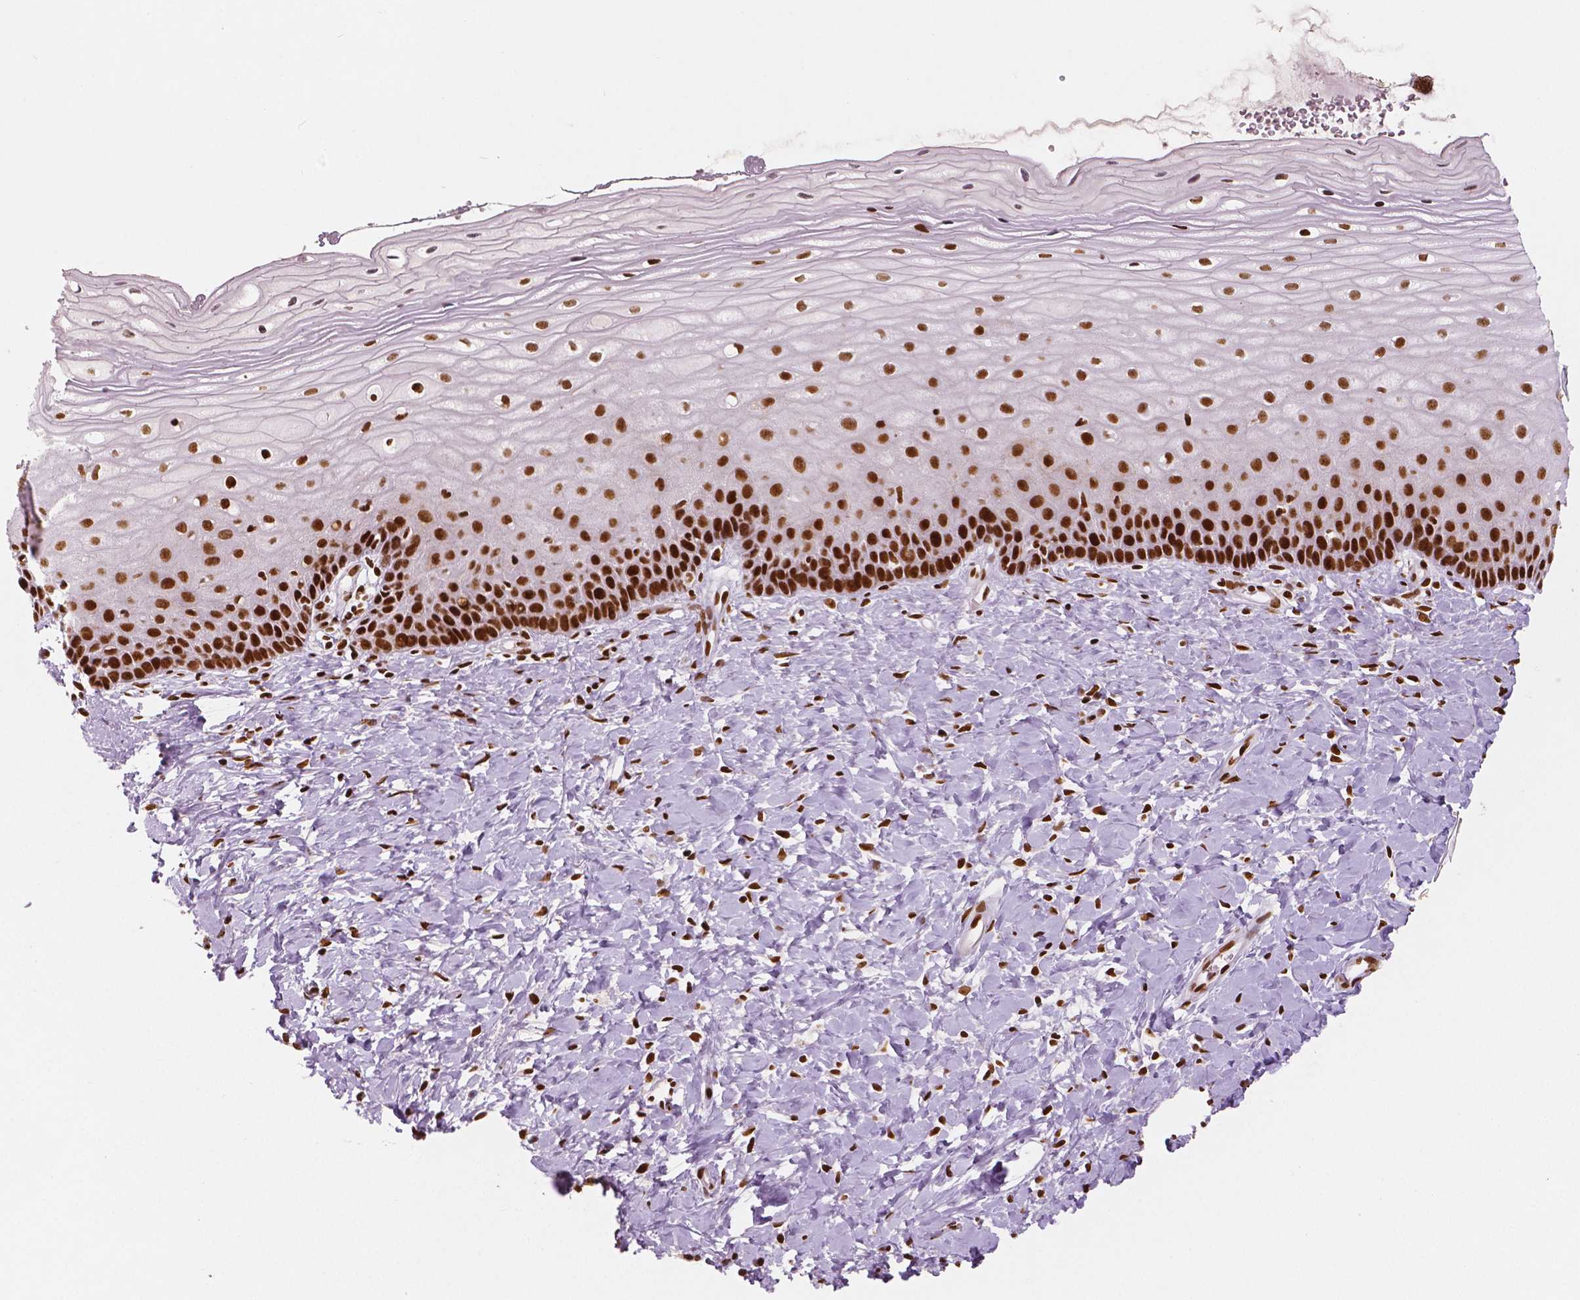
{"staining": {"intensity": "strong", "quantity": ">75%", "location": "nuclear"}, "tissue": "cervix", "cell_type": "Glandular cells", "image_type": "normal", "snomed": [{"axis": "morphology", "description": "Normal tissue, NOS"}, {"axis": "topography", "description": "Cervix"}], "caption": "Immunohistochemistry (IHC) (DAB) staining of unremarkable cervix displays strong nuclear protein staining in about >75% of glandular cells. Using DAB (brown) and hematoxylin (blue) stains, captured at high magnification using brightfield microscopy.", "gene": "BRD4", "patient": {"sex": "female", "age": 37}}